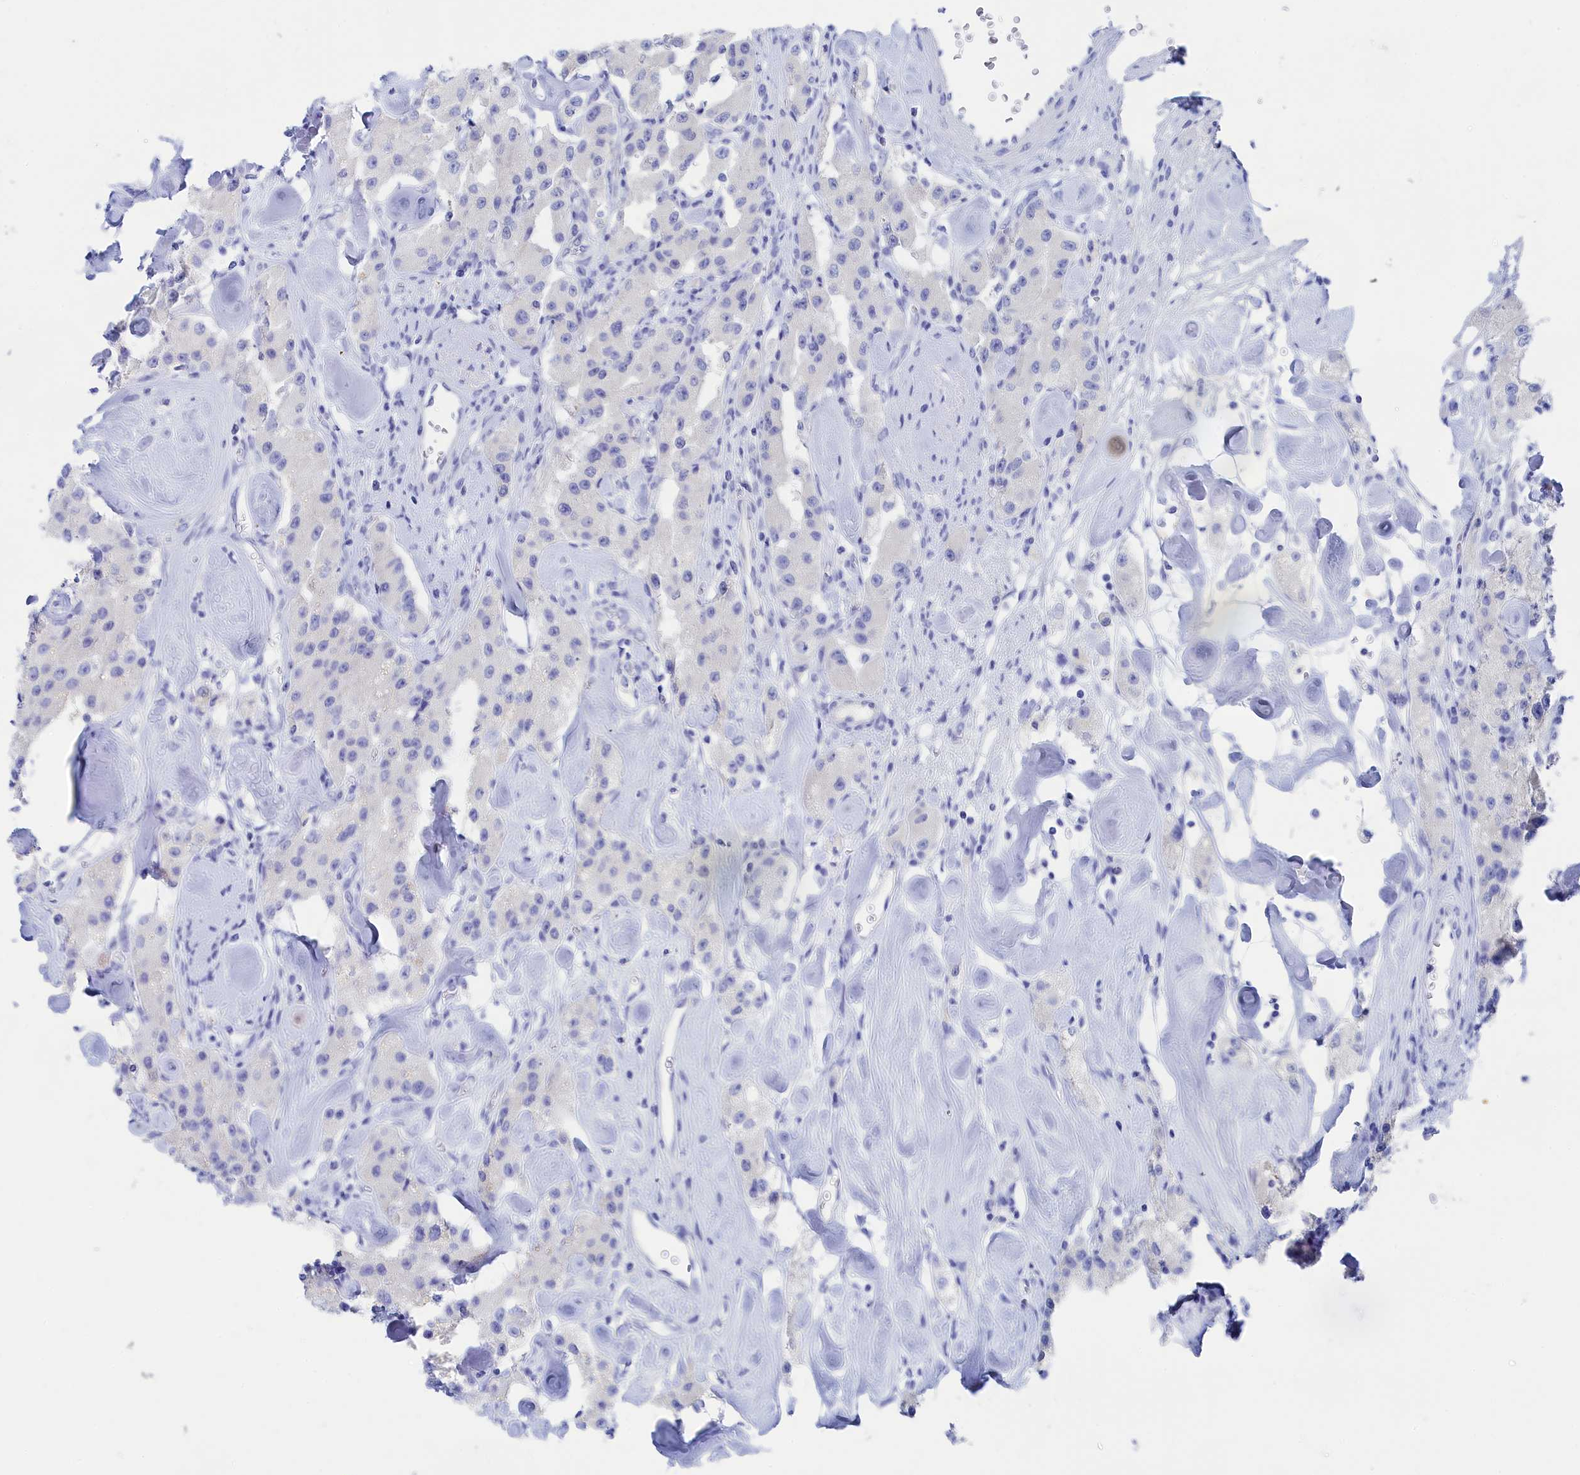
{"staining": {"intensity": "negative", "quantity": "none", "location": "none"}, "tissue": "carcinoid", "cell_type": "Tumor cells", "image_type": "cancer", "snomed": [{"axis": "morphology", "description": "Carcinoid, malignant, NOS"}, {"axis": "topography", "description": "Pancreas"}], "caption": "This is an immunohistochemistry photomicrograph of human malignant carcinoid. There is no positivity in tumor cells.", "gene": "TRIM10", "patient": {"sex": "male", "age": 41}}